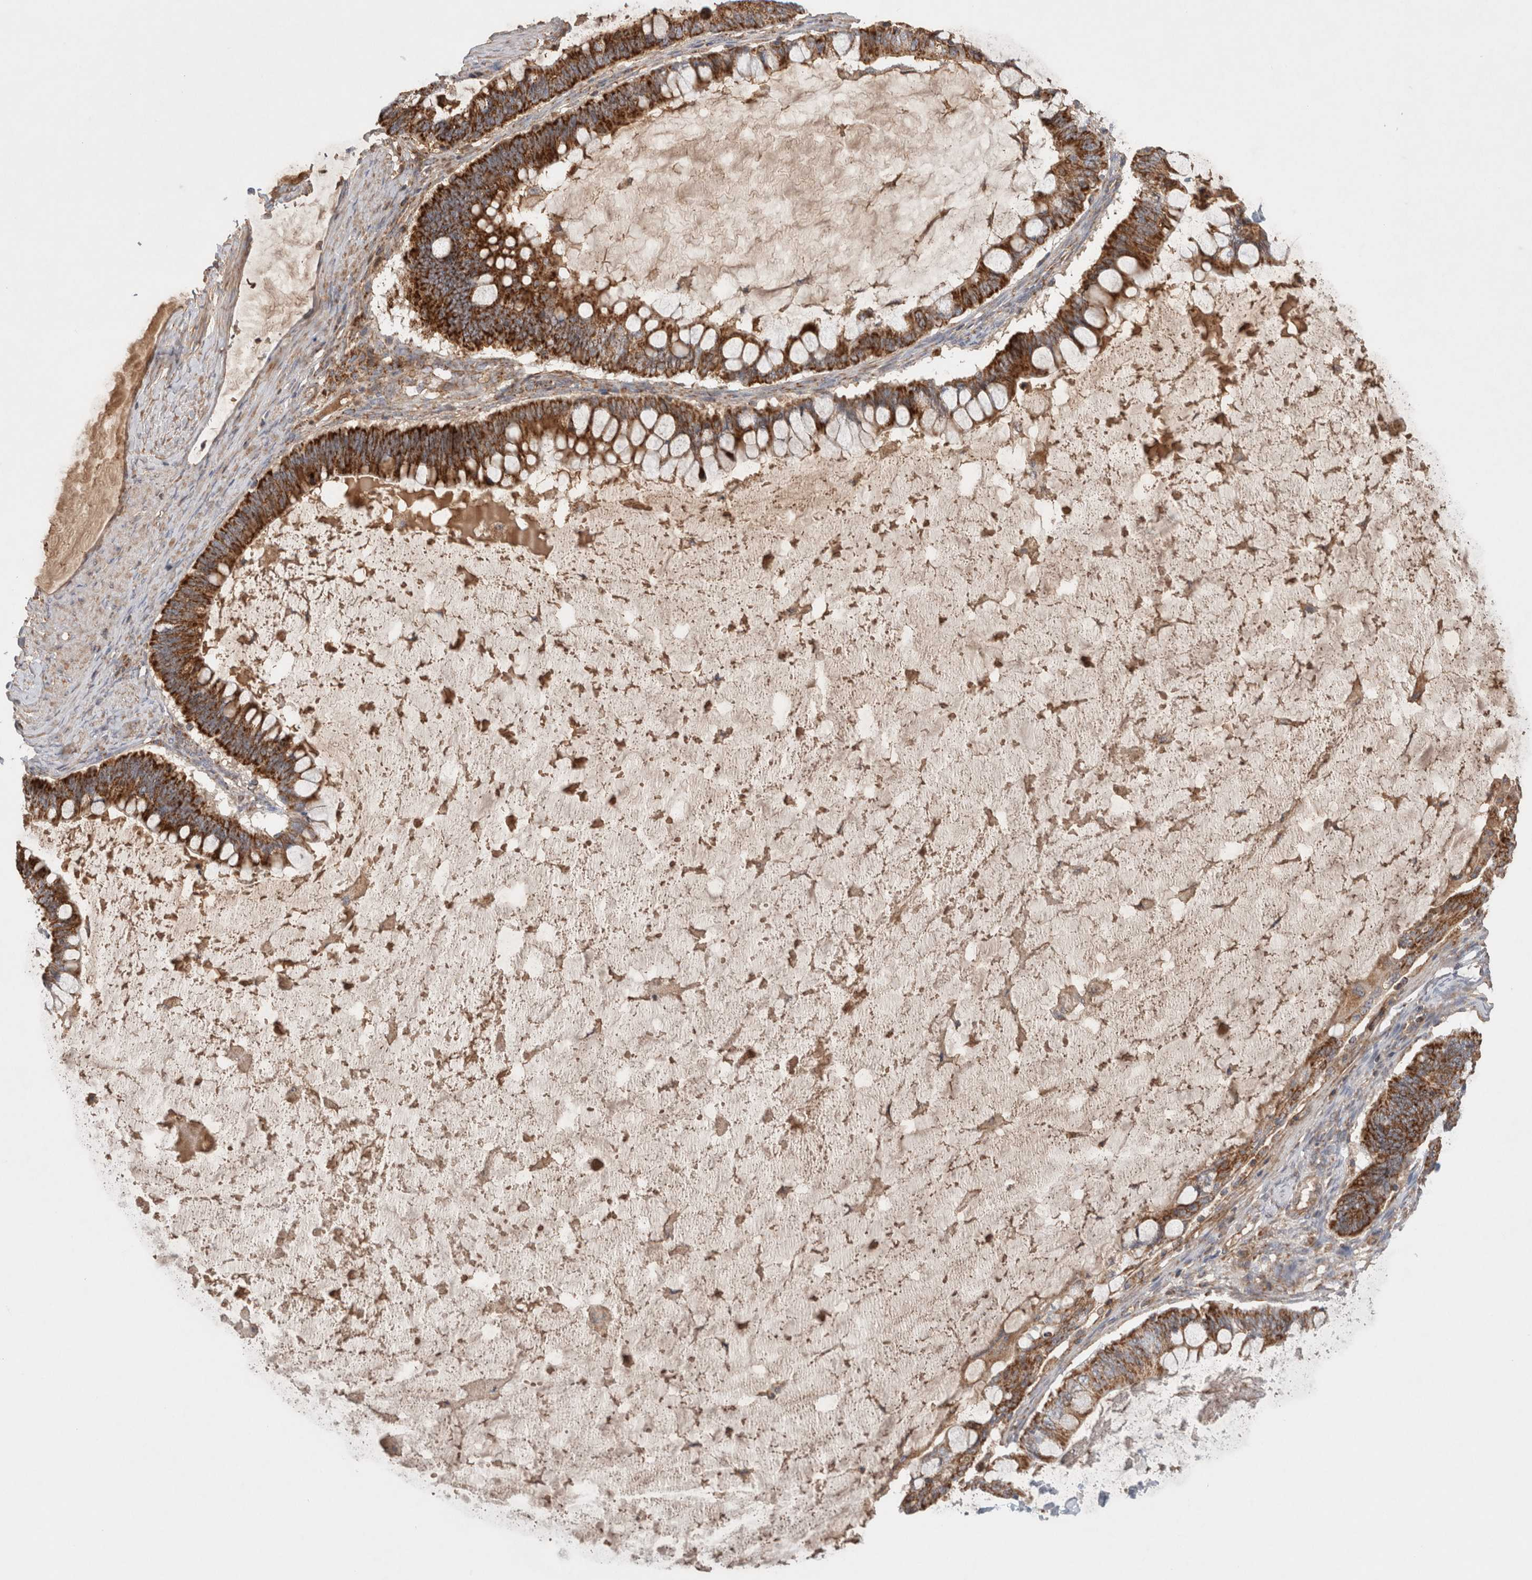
{"staining": {"intensity": "strong", "quantity": ">75%", "location": "cytoplasmic/membranous"}, "tissue": "ovarian cancer", "cell_type": "Tumor cells", "image_type": "cancer", "snomed": [{"axis": "morphology", "description": "Cystadenocarcinoma, mucinous, NOS"}, {"axis": "topography", "description": "Ovary"}], "caption": "Immunohistochemistry staining of mucinous cystadenocarcinoma (ovarian), which reveals high levels of strong cytoplasmic/membranous expression in about >75% of tumor cells indicating strong cytoplasmic/membranous protein staining. The staining was performed using DAB (3,3'-diaminobenzidine) (brown) for protein detection and nuclei were counterstained in hematoxylin (blue).", "gene": "MRPS28", "patient": {"sex": "female", "age": 61}}